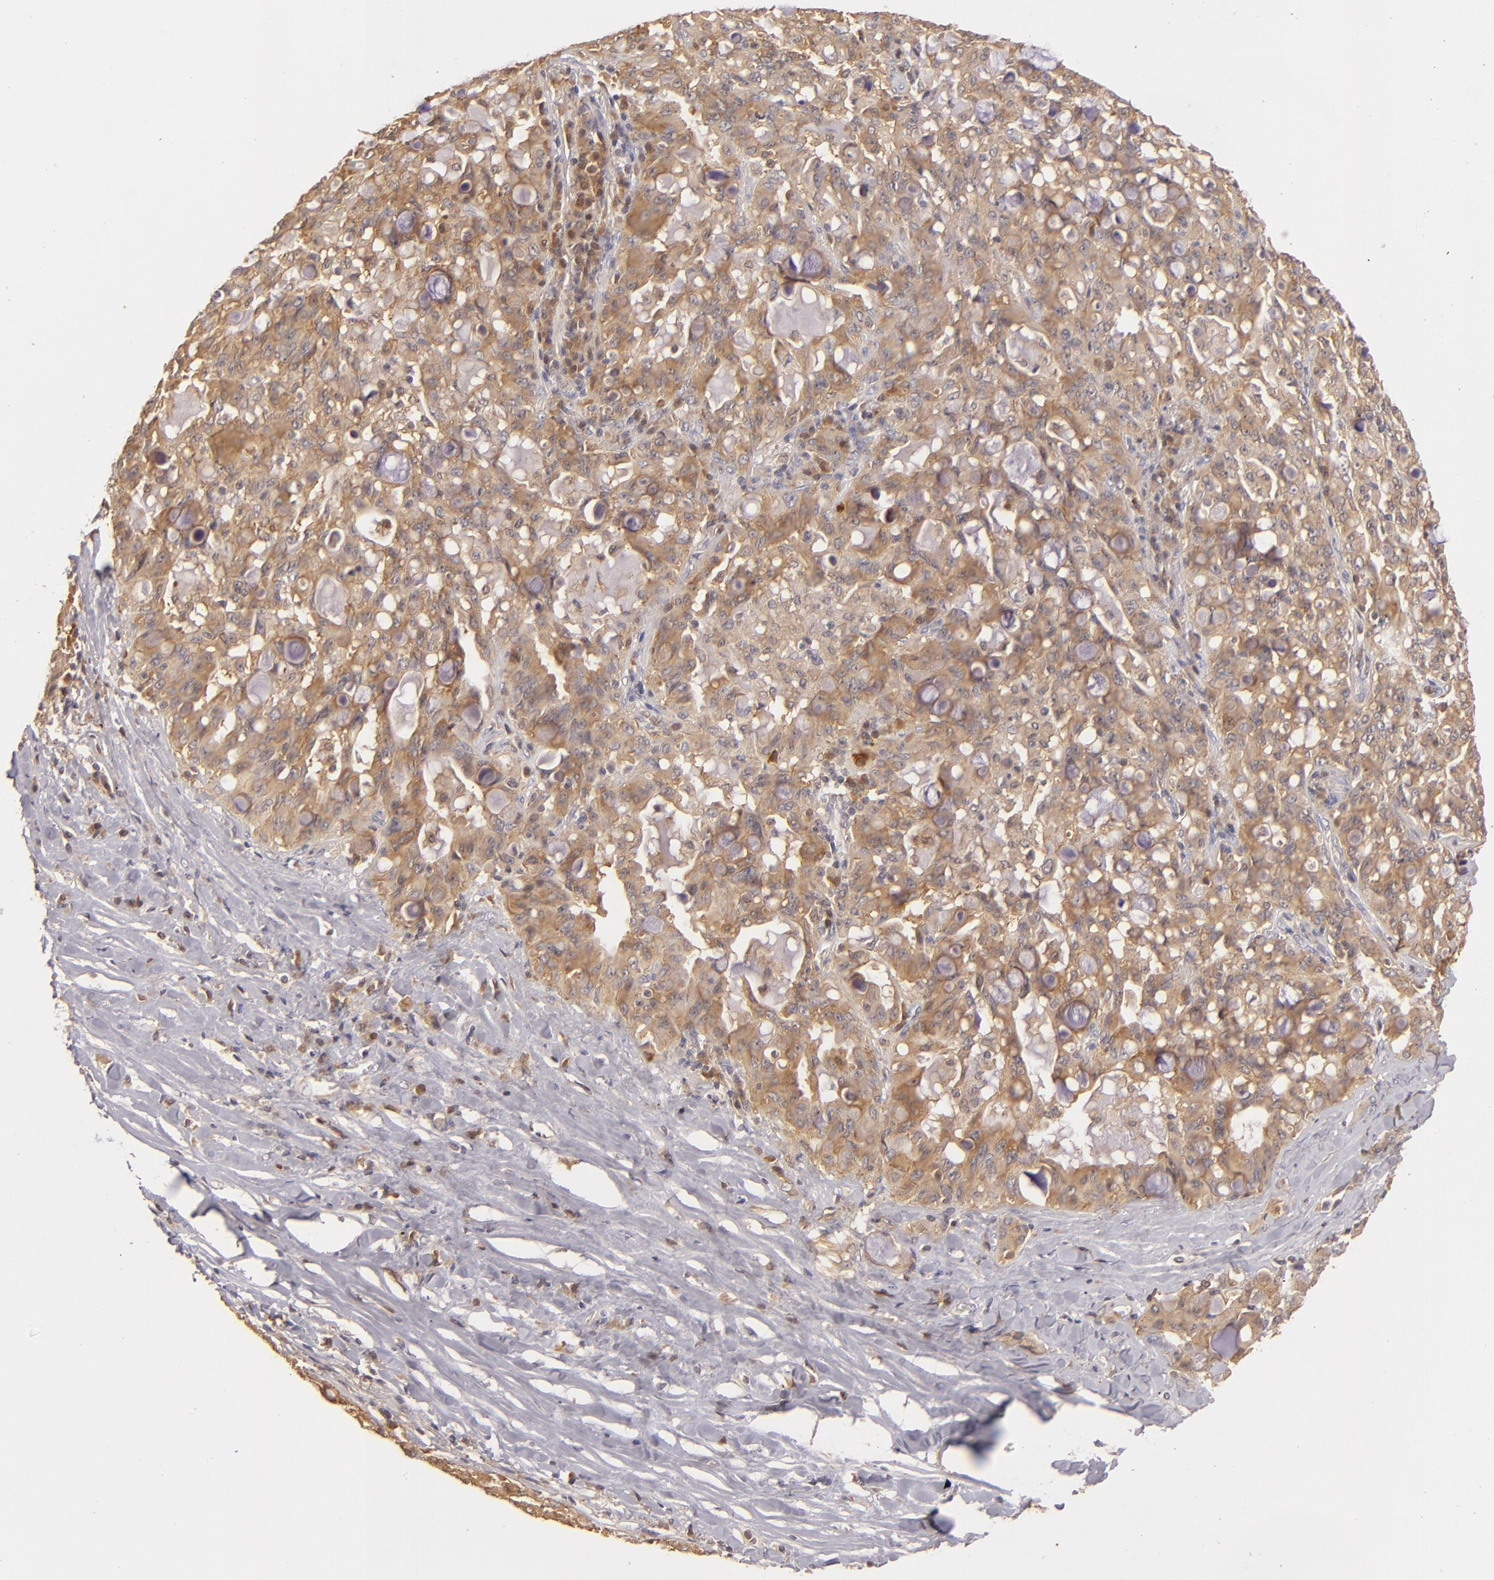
{"staining": {"intensity": "strong", "quantity": ">75%", "location": "cytoplasmic/membranous"}, "tissue": "lung cancer", "cell_type": "Tumor cells", "image_type": "cancer", "snomed": [{"axis": "morphology", "description": "Adenocarcinoma, NOS"}, {"axis": "topography", "description": "Lung"}], "caption": "Strong cytoplasmic/membranous positivity is present in about >75% of tumor cells in lung adenocarcinoma. (DAB (3,3'-diaminobenzidine) IHC with brightfield microscopy, high magnification).", "gene": "PRKCD", "patient": {"sex": "female", "age": 44}}